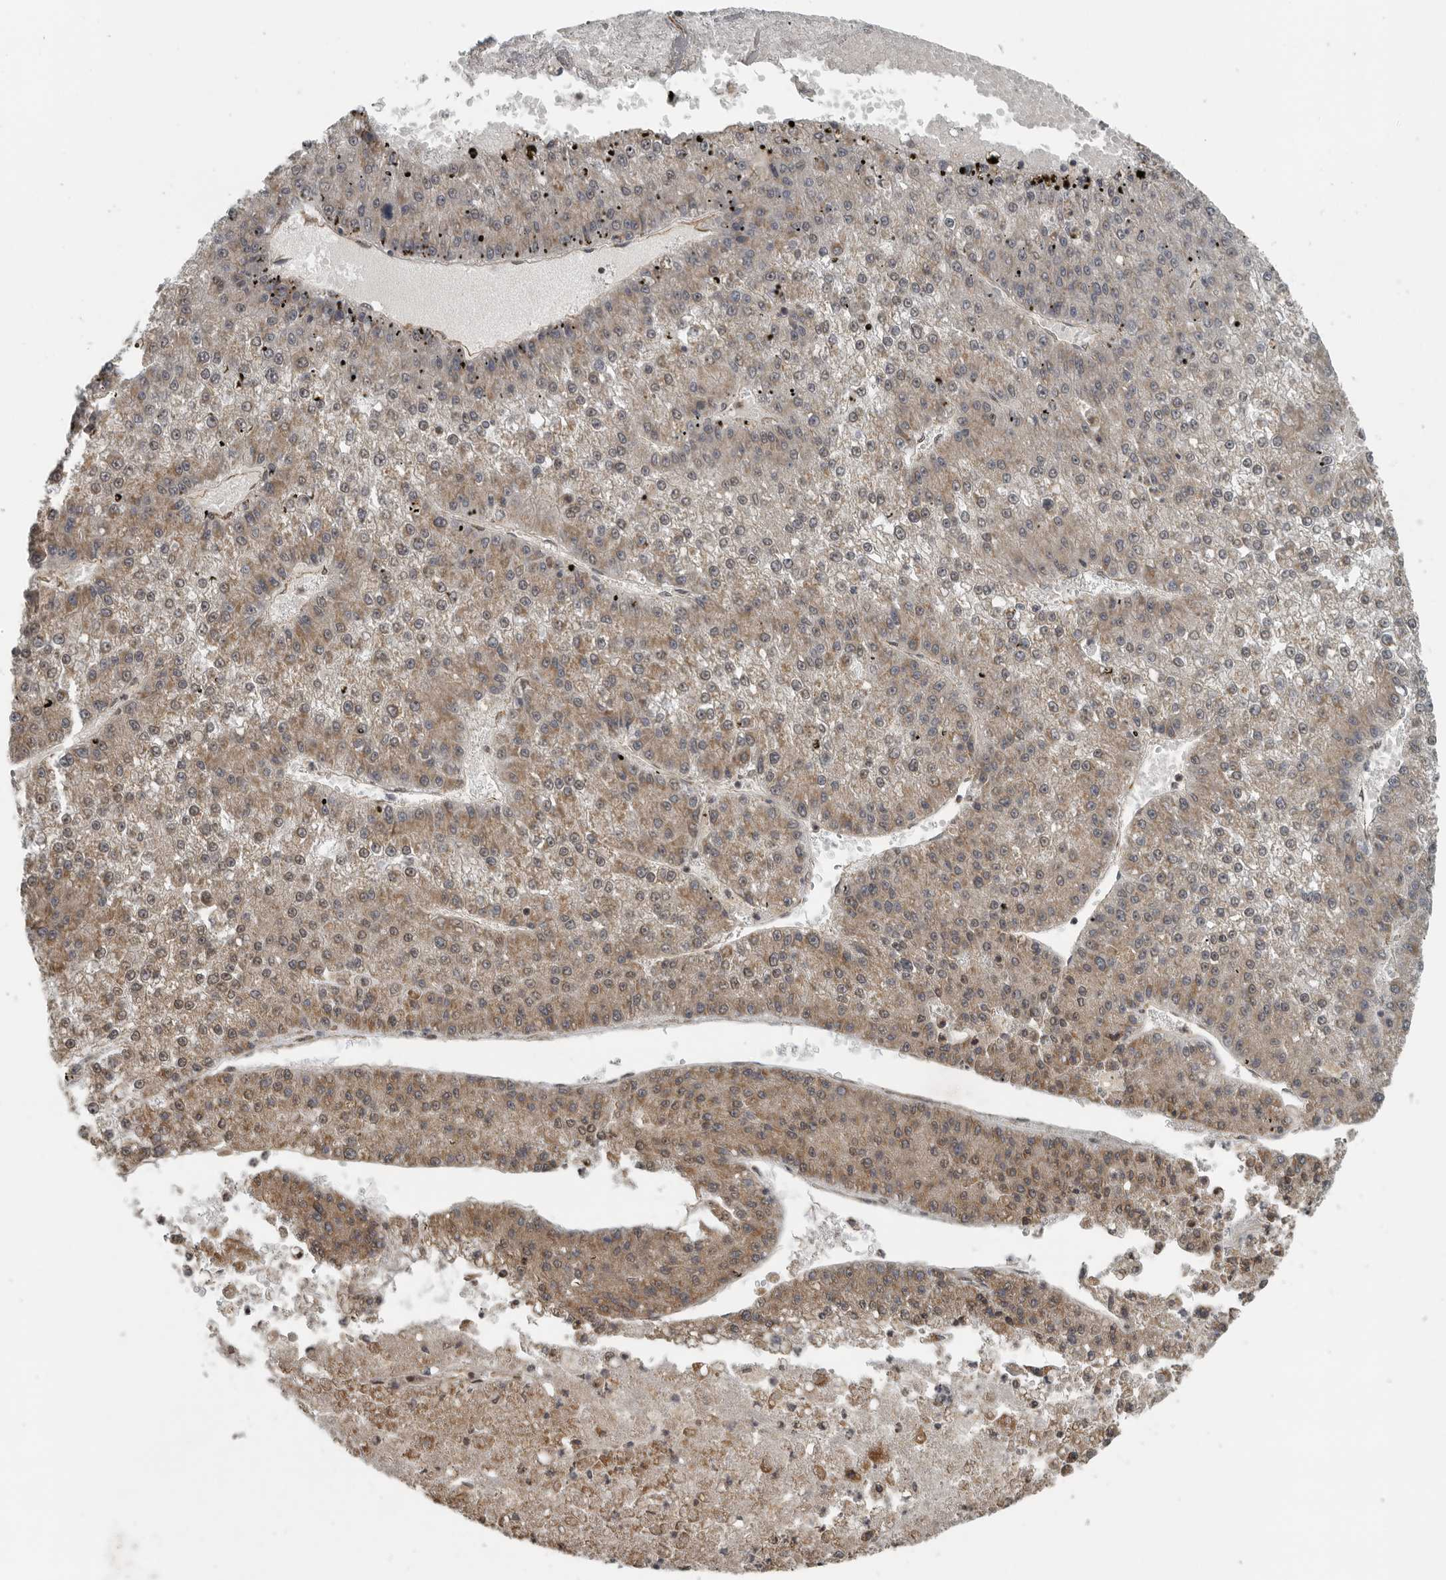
{"staining": {"intensity": "moderate", "quantity": ">75%", "location": "cytoplasmic/membranous"}, "tissue": "liver cancer", "cell_type": "Tumor cells", "image_type": "cancer", "snomed": [{"axis": "morphology", "description": "Carcinoma, Hepatocellular, NOS"}, {"axis": "topography", "description": "Liver"}], "caption": "A medium amount of moderate cytoplasmic/membranous positivity is present in approximately >75% of tumor cells in liver cancer tissue. Nuclei are stained in blue.", "gene": "AFAP1", "patient": {"sex": "female", "age": 73}}